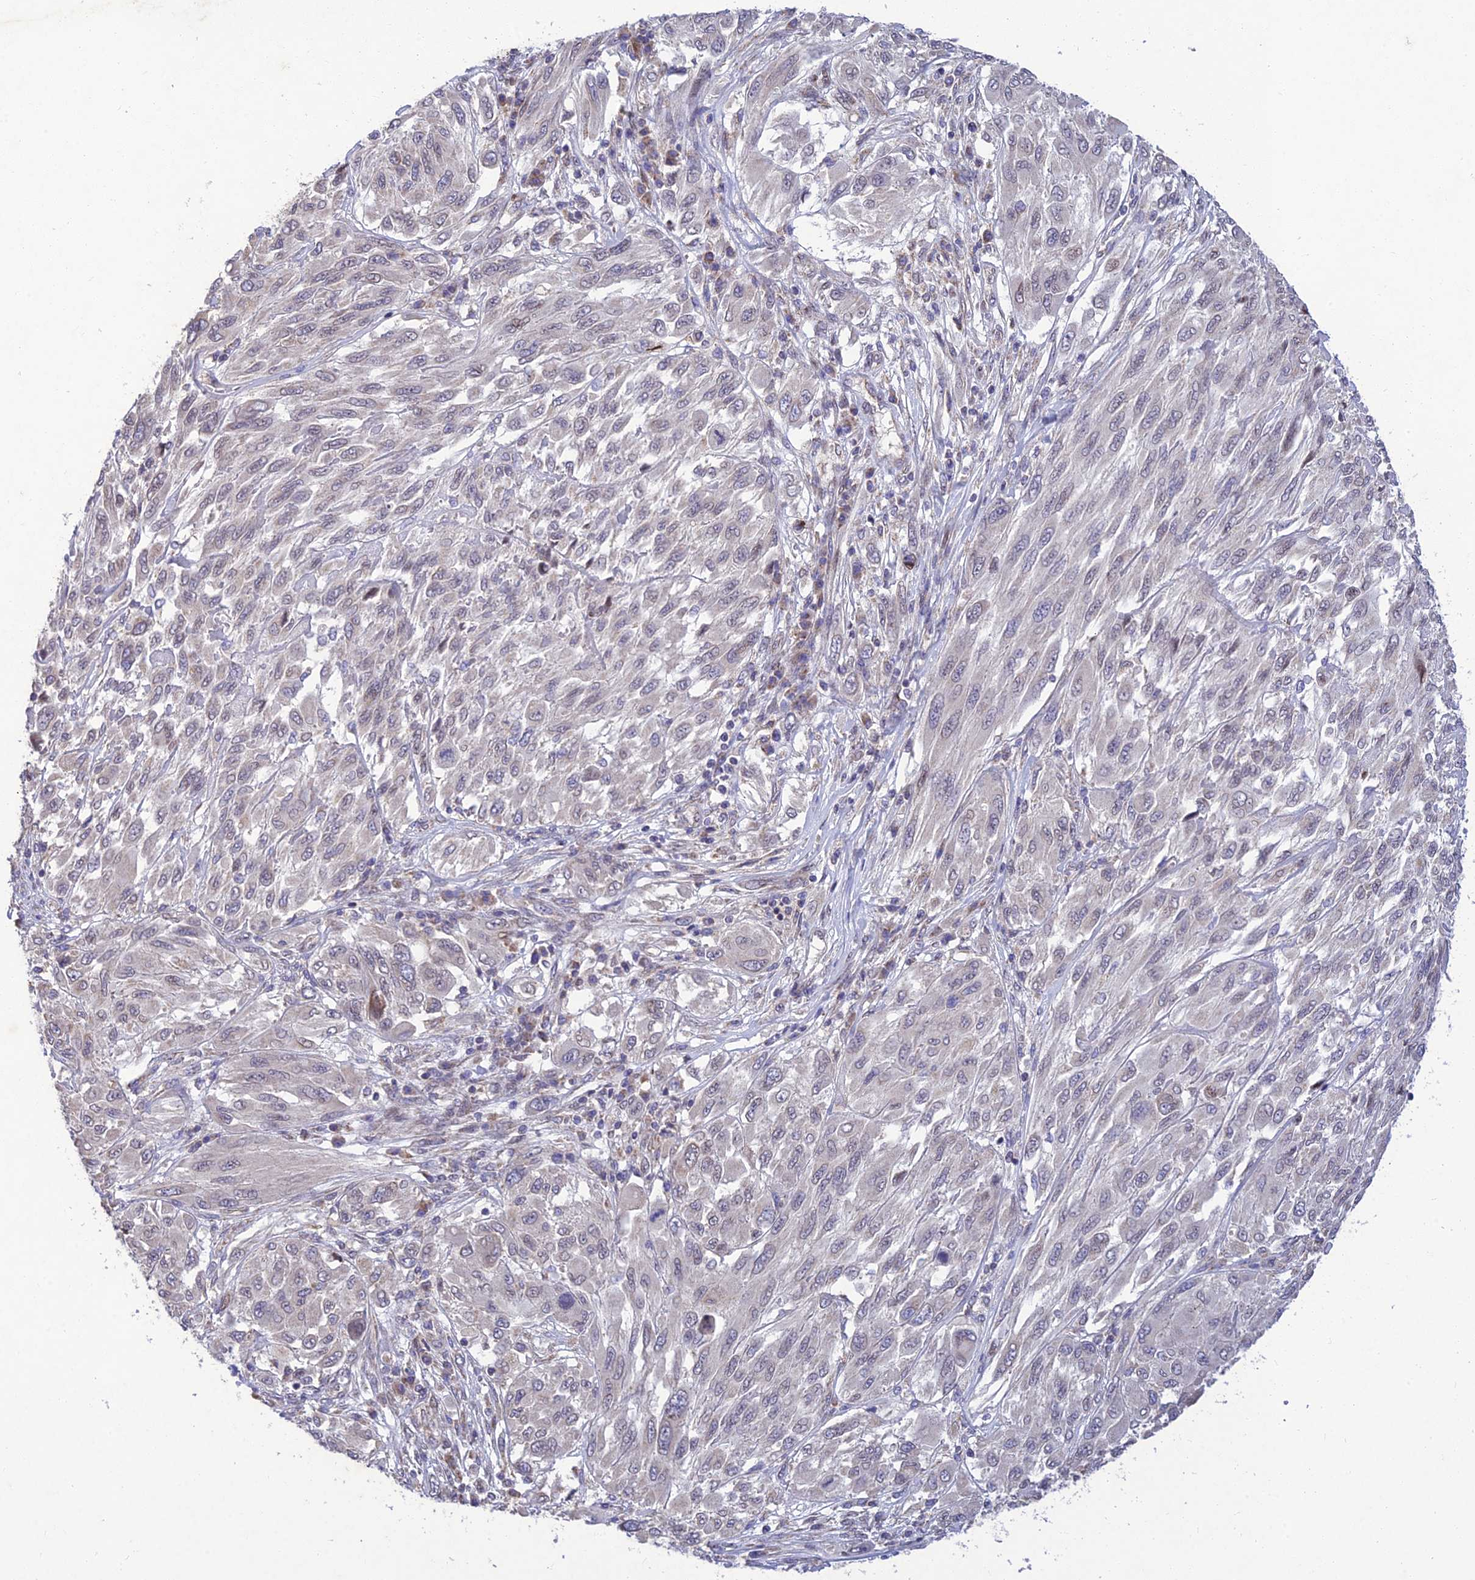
{"staining": {"intensity": "negative", "quantity": "none", "location": "none"}, "tissue": "melanoma", "cell_type": "Tumor cells", "image_type": "cancer", "snomed": [{"axis": "morphology", "description": "Malignant melanoma, NOS"}, {"axis": "topography", "description": "Skin"}], "caption": "A high-resolution image shows immunohistochemistry (IHC) staining of melanoma, which exhibits no significant staining in tumor cells.", "gene": "MGAT2", "patient": {"sex": "female", "age": 91}}